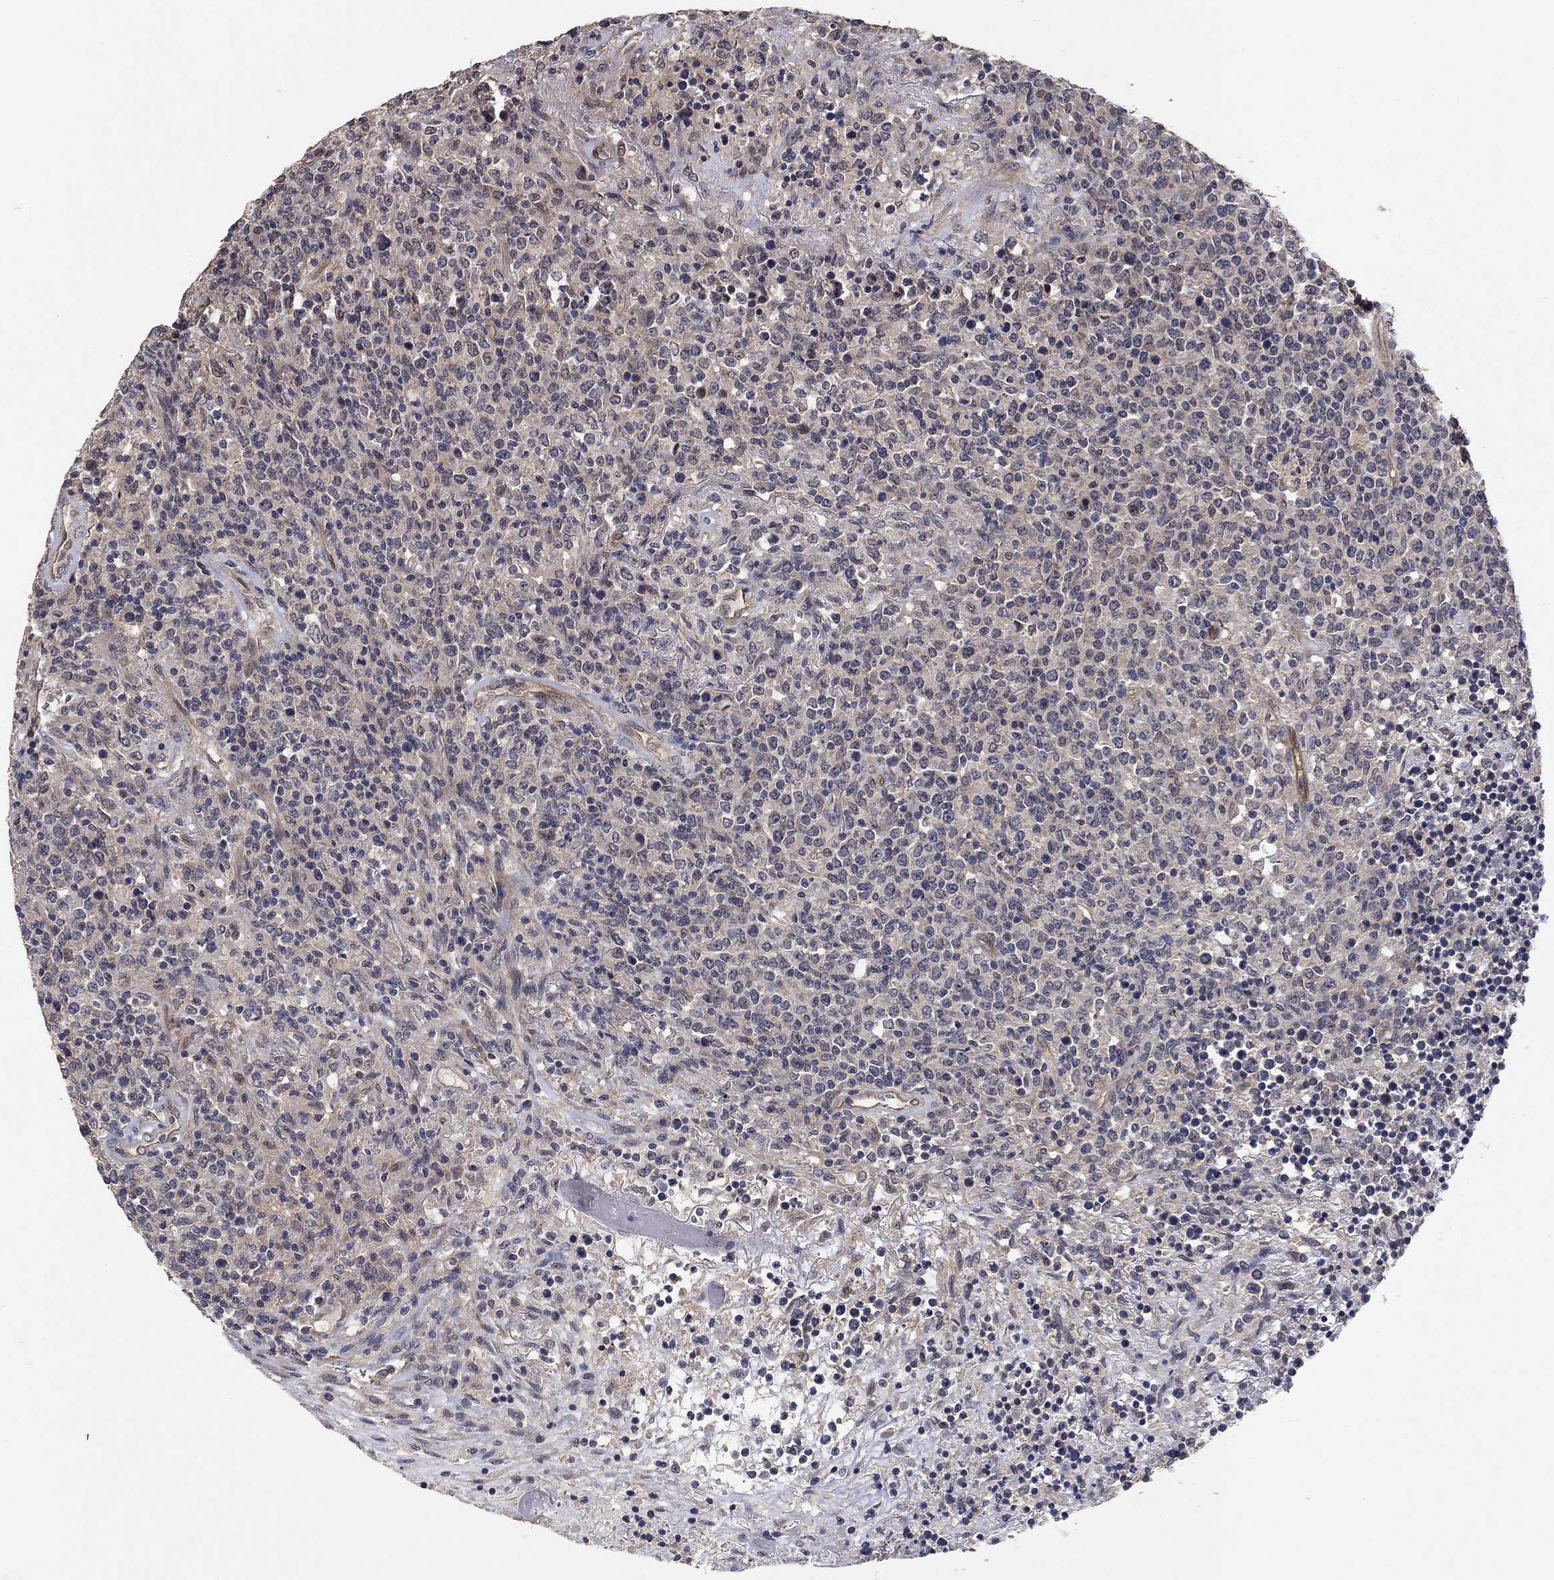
{"staining": {"intensity": "negative", "quantity": "none", "location": "none"}, "tissue": "lymphoma", "cell_type": "Tumor cells", "image_type": "cancer", "snomed": [{"axis": "morphology", "description": "Malignant lymphoma, non-Hodgkin's type, High grade"}, {"axis": "topography", "description": "Lung"}], "caption": "Immunohistochemistry of human lymphoma shows no expression in tumor cells.", "gene": "MCUR1", "patient": {"sex": "male", "age": 79}}